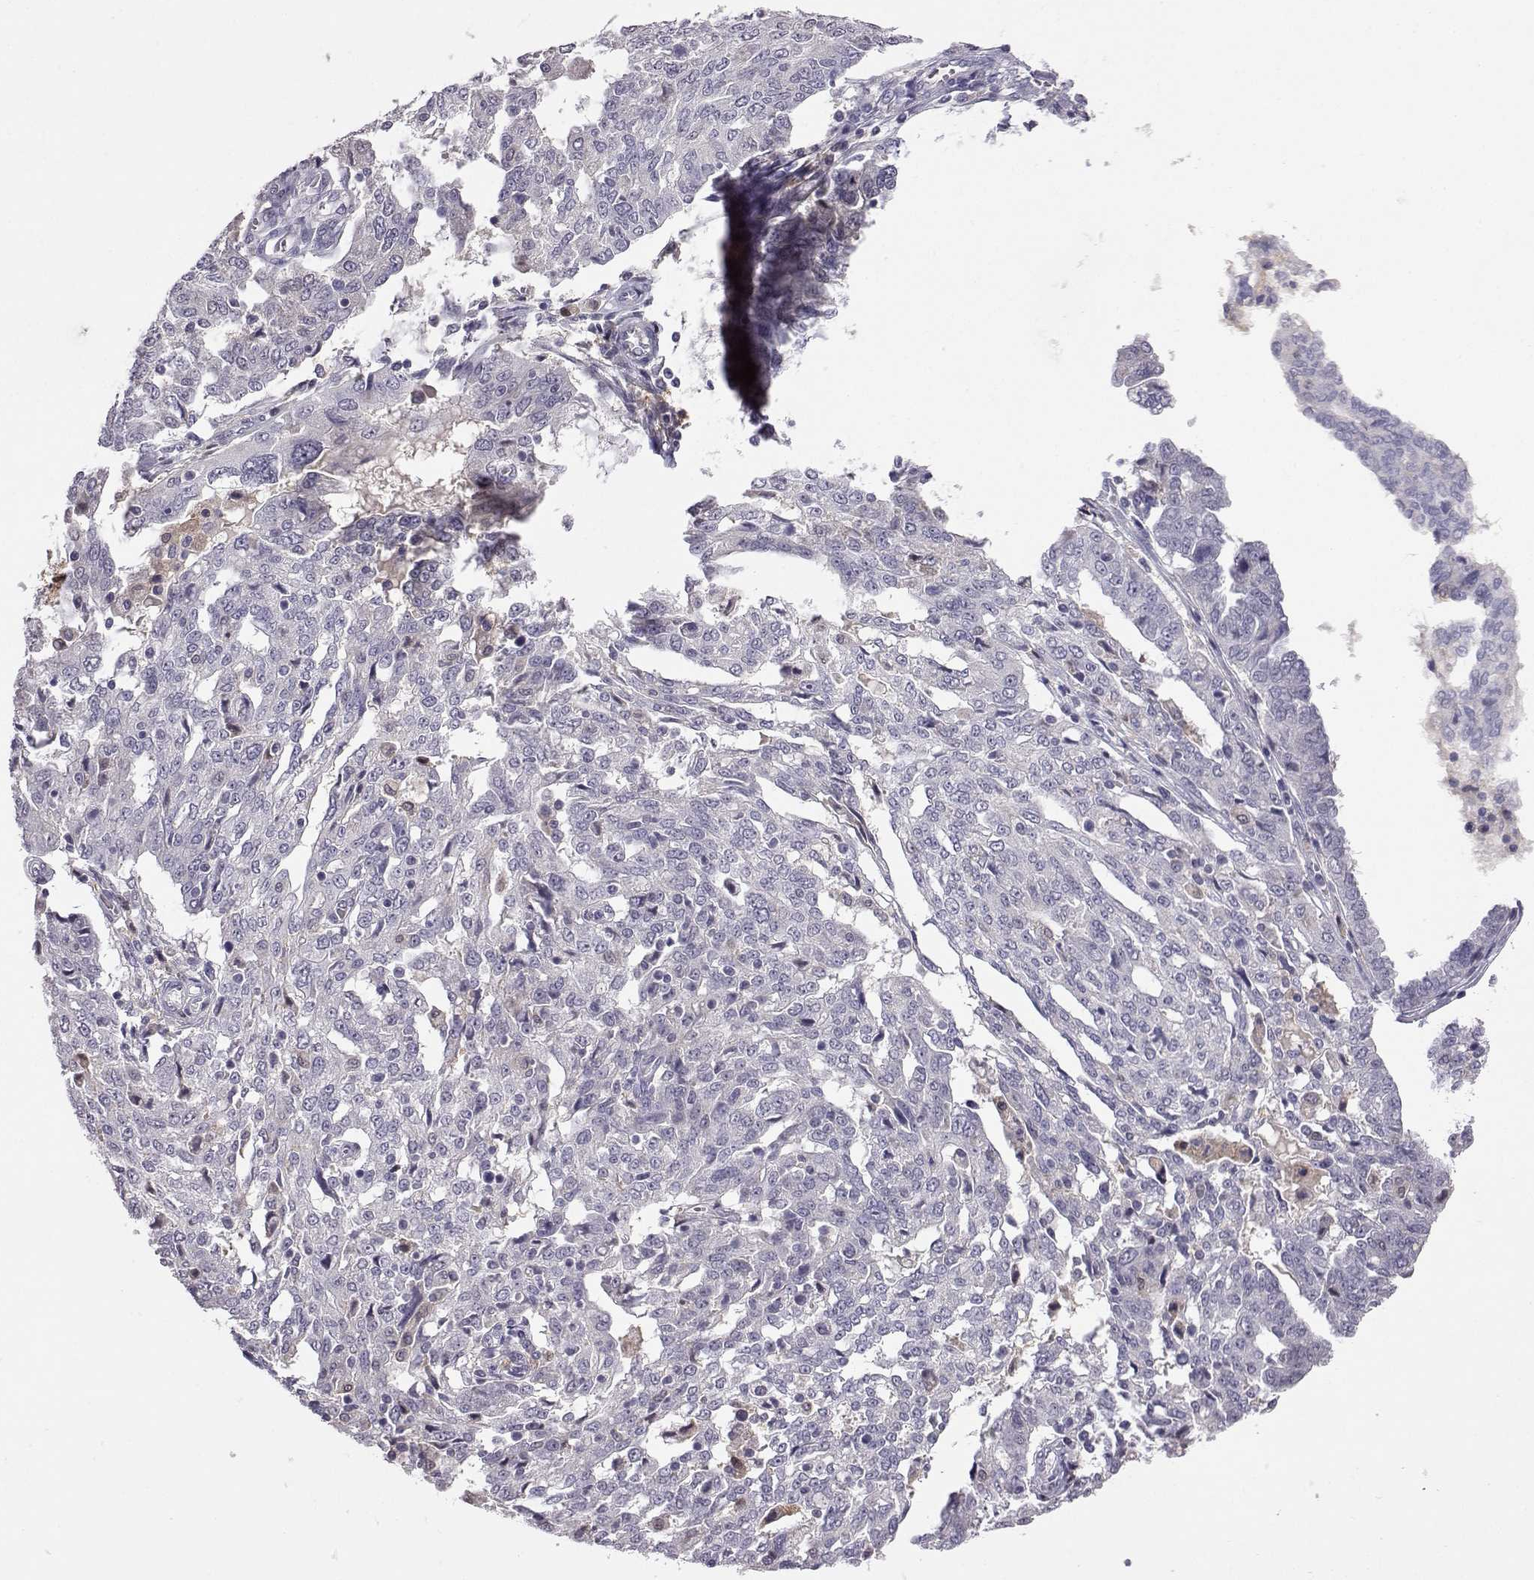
{"staining": {"intensity": "negative", "quantity": "none", "location": "none"}, "tissue": "ovarian cancer", "cell_type": "Tumor cells", "image_type": "cancer", "snomed": [{"axis": "morphology", "description": "Cystadenocarcinoma, serous, NOS"}, {"axis": "topography", "description": "Ovary"}], "caption": "This is a photomicrograph of immunohistochemistry staining of ovarian cancer (serous cystadenocarcinoma), which shows no positivity in tumor cells.", "gene": "AKR1B1", "patient": {"sex": "female", "age": 67}}